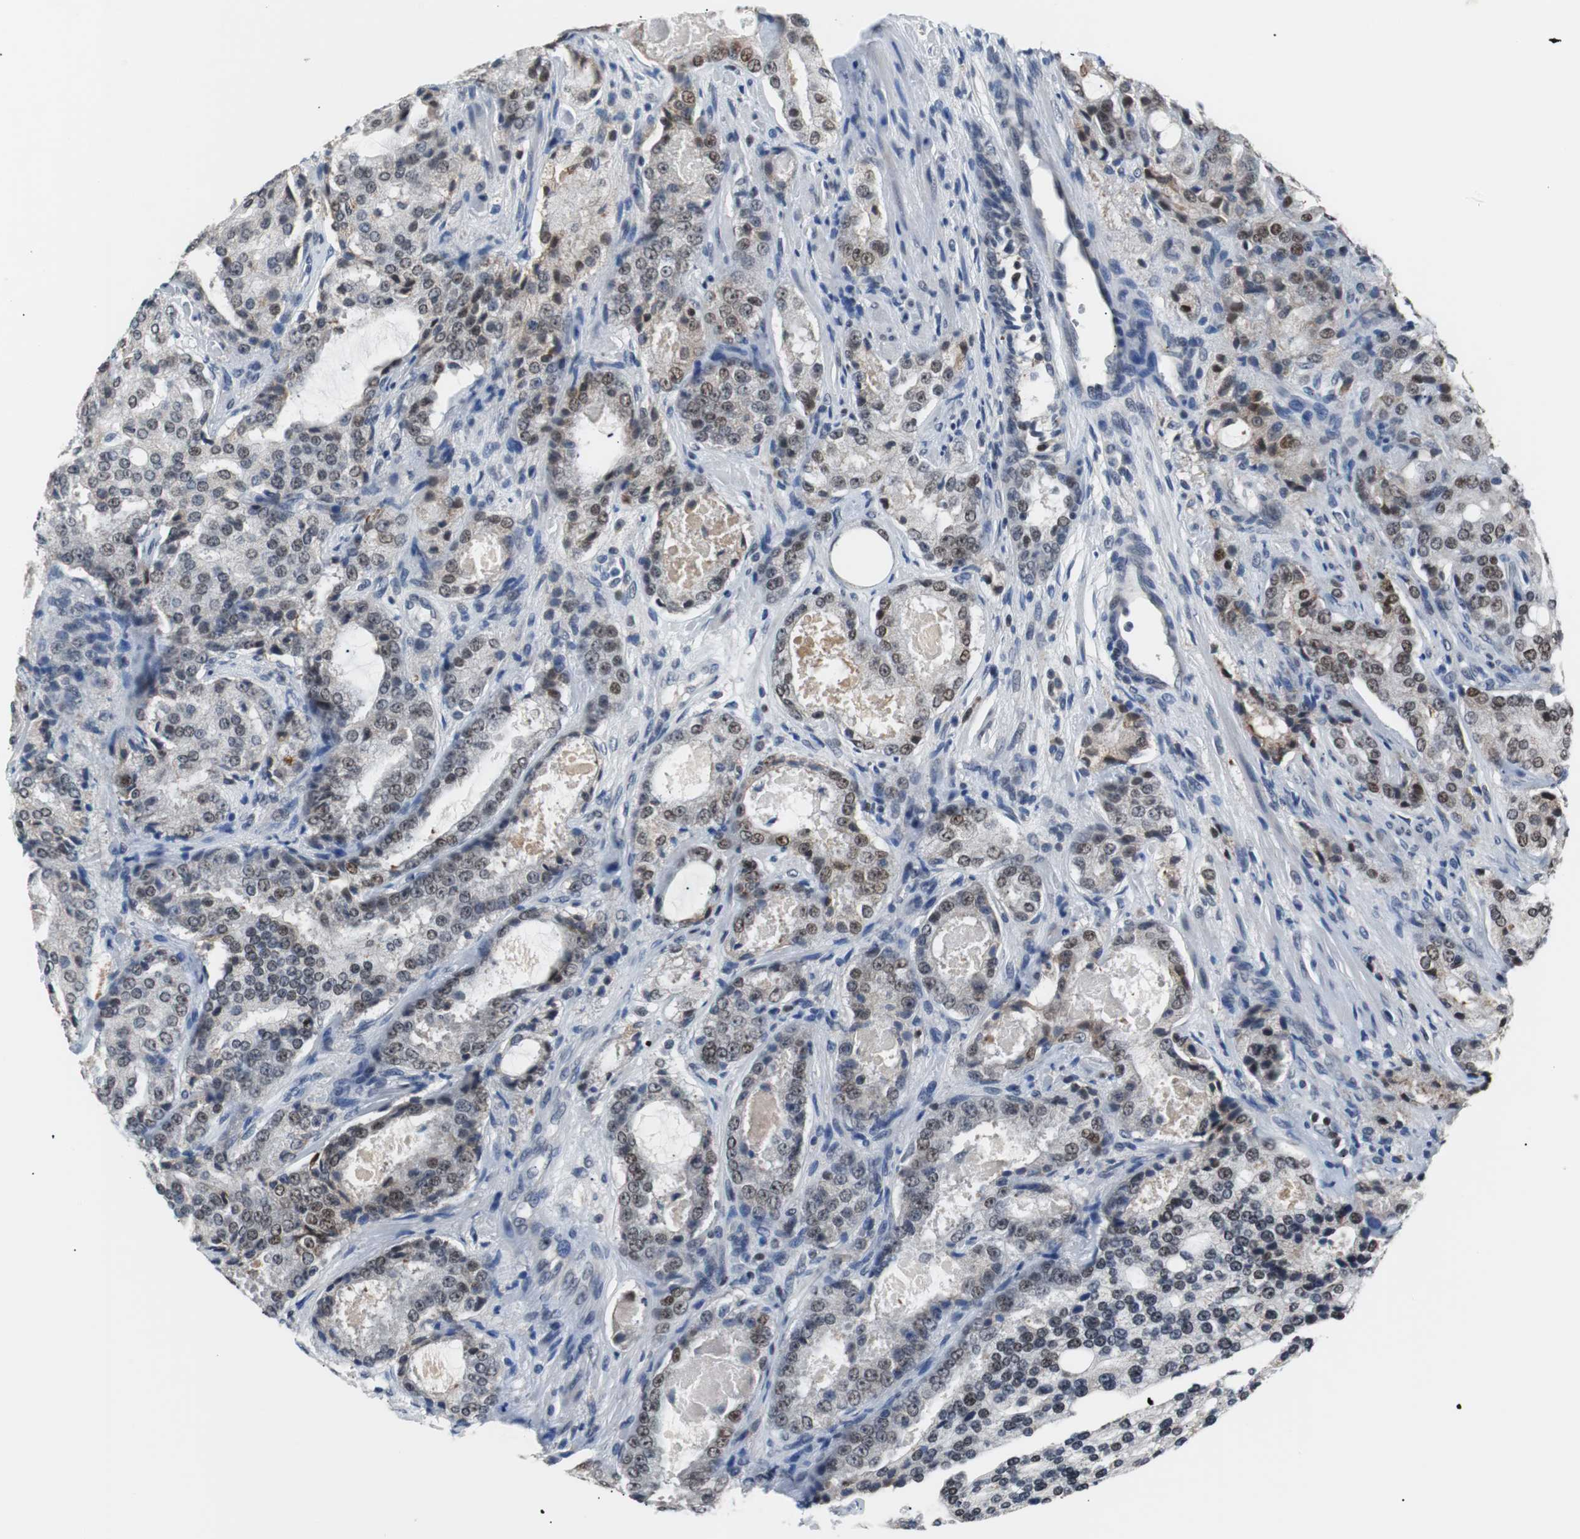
{"staining": {"intensity": "weak", "quantity": "25%-75%", "location": "nuclear"}, "tissue": "prostate cancer", "cell_type": "Tumor cells", "image_type": "cancer", "snomed": [{"axis": "morphology", "description": "Adenocarcinoma, High grade"}, {"axis": "topography", "description": "Prostate"}], "caption": "Approximately 25%-75% of tumor cells in human prostate cancer demonstrate weak nuclear protein staining as visualized by brown immunohistochemical staining.", "gene": "USP28", "patient": {"sex": "male", "age": 72}}